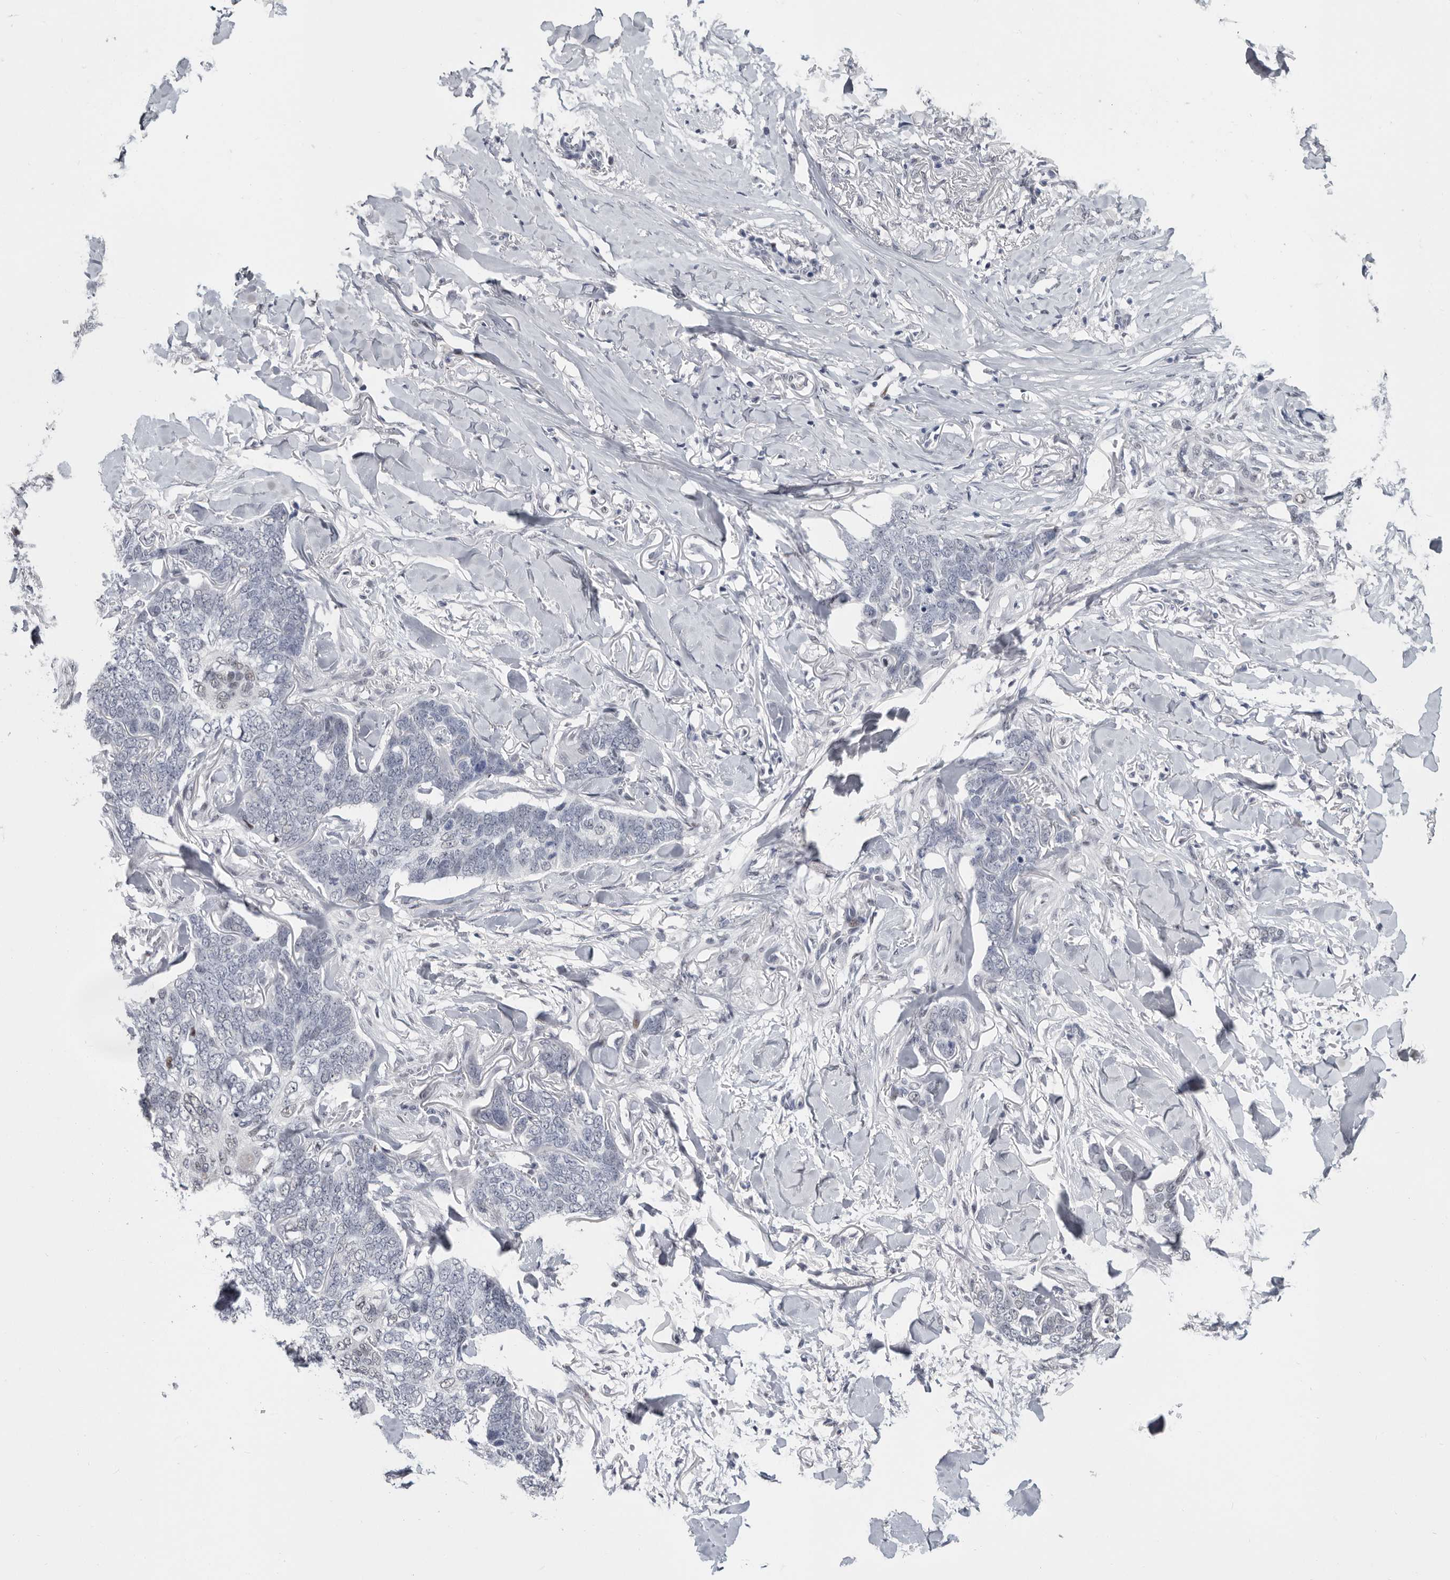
{"staining": {"intensity": "negative", "quantity": "none", "location": "none"}, "tissue": "skin cancer", "cell_type": "Tumor cells", "image_type": "cancer", "snomed": [{"axis": "morphology", "description": "Normal tissue, NOS"}, {"axis": "morphology", "description": "Basal cell carcinoma"}, {"axis": "topography", "description": "Skin"}], "caption": "IHC of skin cancer demonstrates no staining in tumor cells. The staining was performed using DAB to visualize the protein expression in brown, while the nuclei were stained in blue with hematoxylin (Magnification: 20x).", "gene": "WRAP73", "patient": {"sex": "male", "age": 77}}